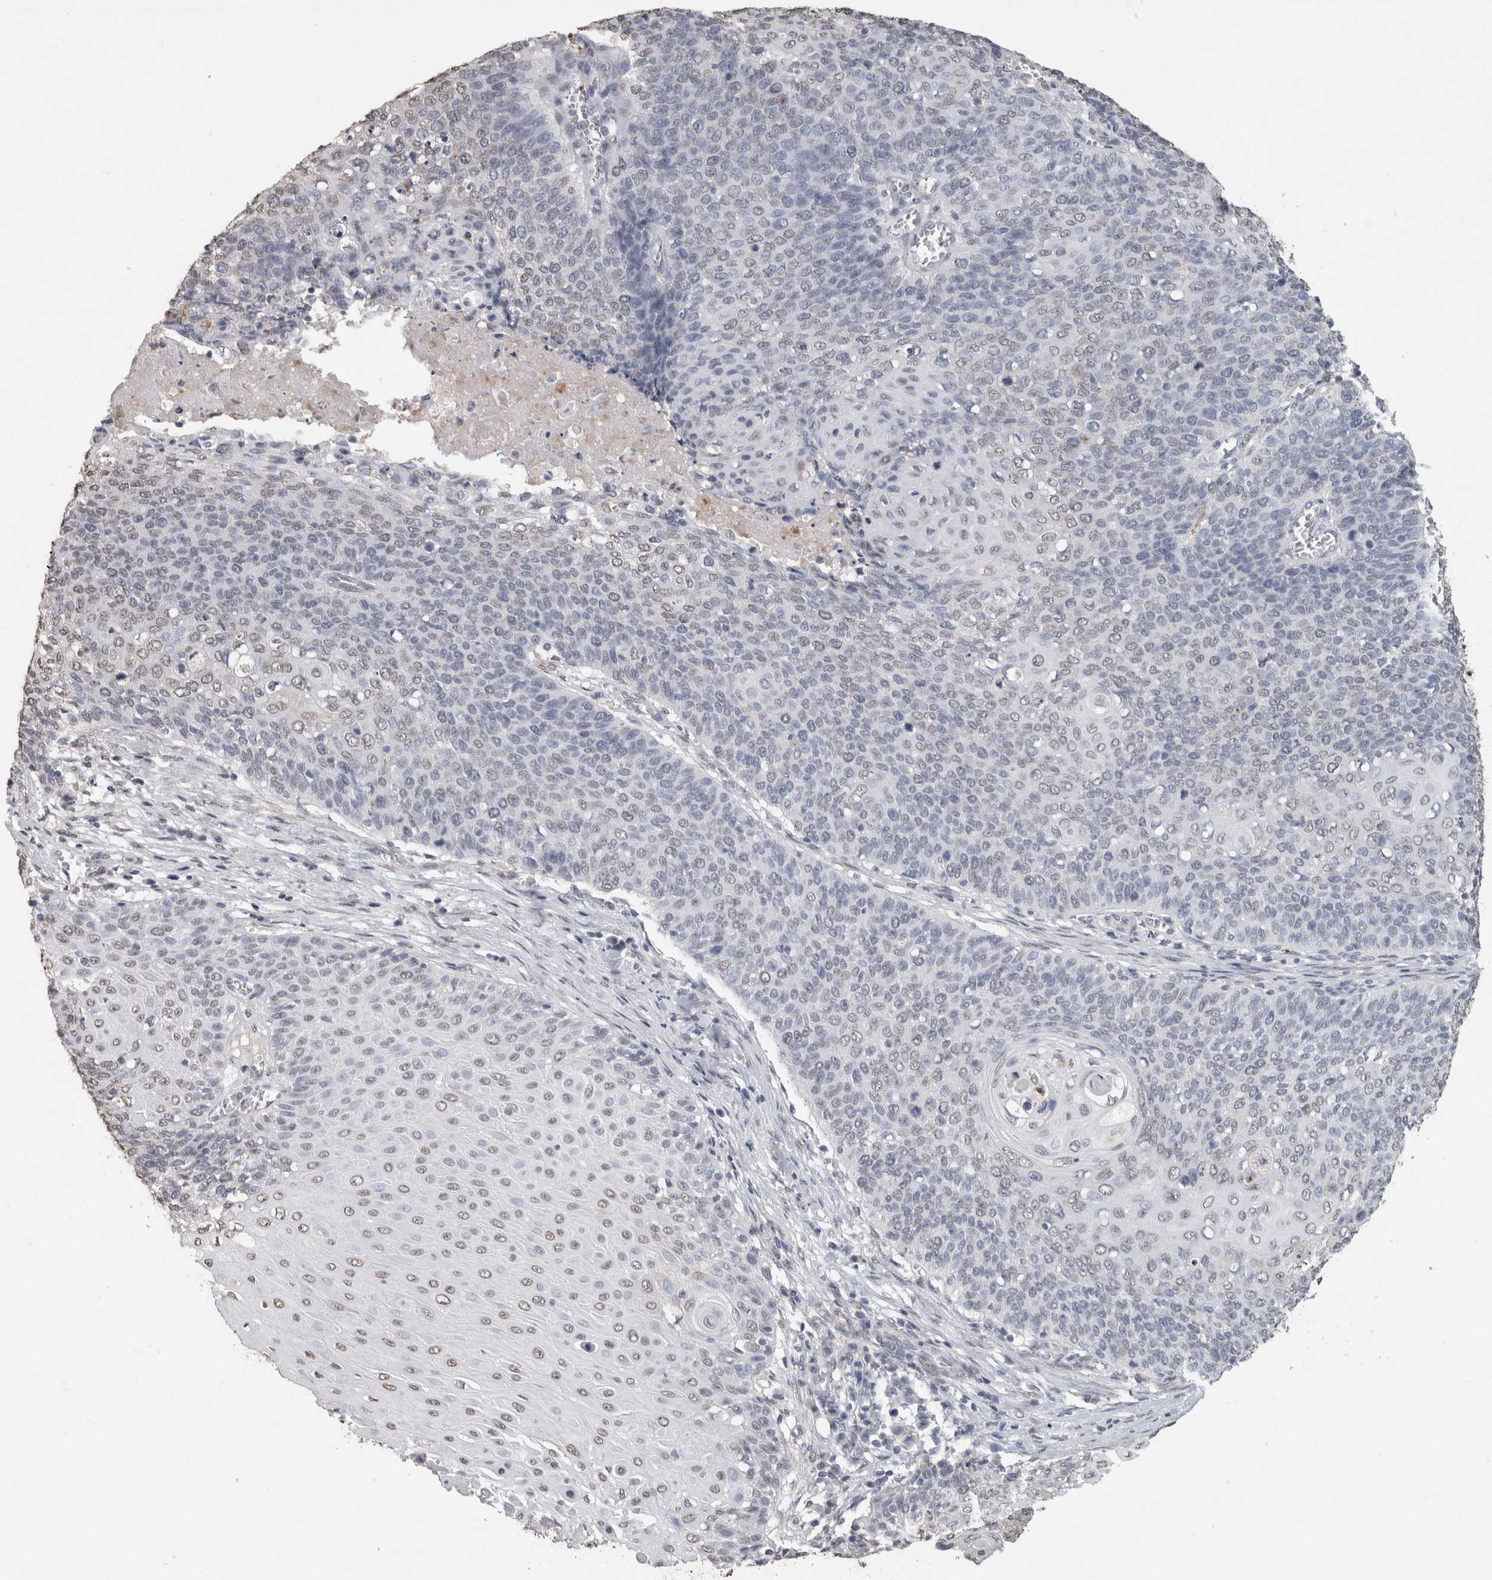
{"staining": {"intensity": "weak", "quantity": "<25%", "location": "nuclear"}, "tissue": "cervical cancer", "cell_type": "Tumor cells", "image_type": "cancer", "snomed": [{"axis": "morphology", "description": "Squamous cell carcinoma, NOS"}, {"axis": "topography", "description": "Cervix"}], "caption": "Tumor cells are negative for brown protein staining in cervical cancer (squamous cell carcinoma). (Immunohistochemistry (ihc), brightfield microscopy, high magnification).", "gene": "LTBP1", "patient": {"sex": "female", "age": 39}}